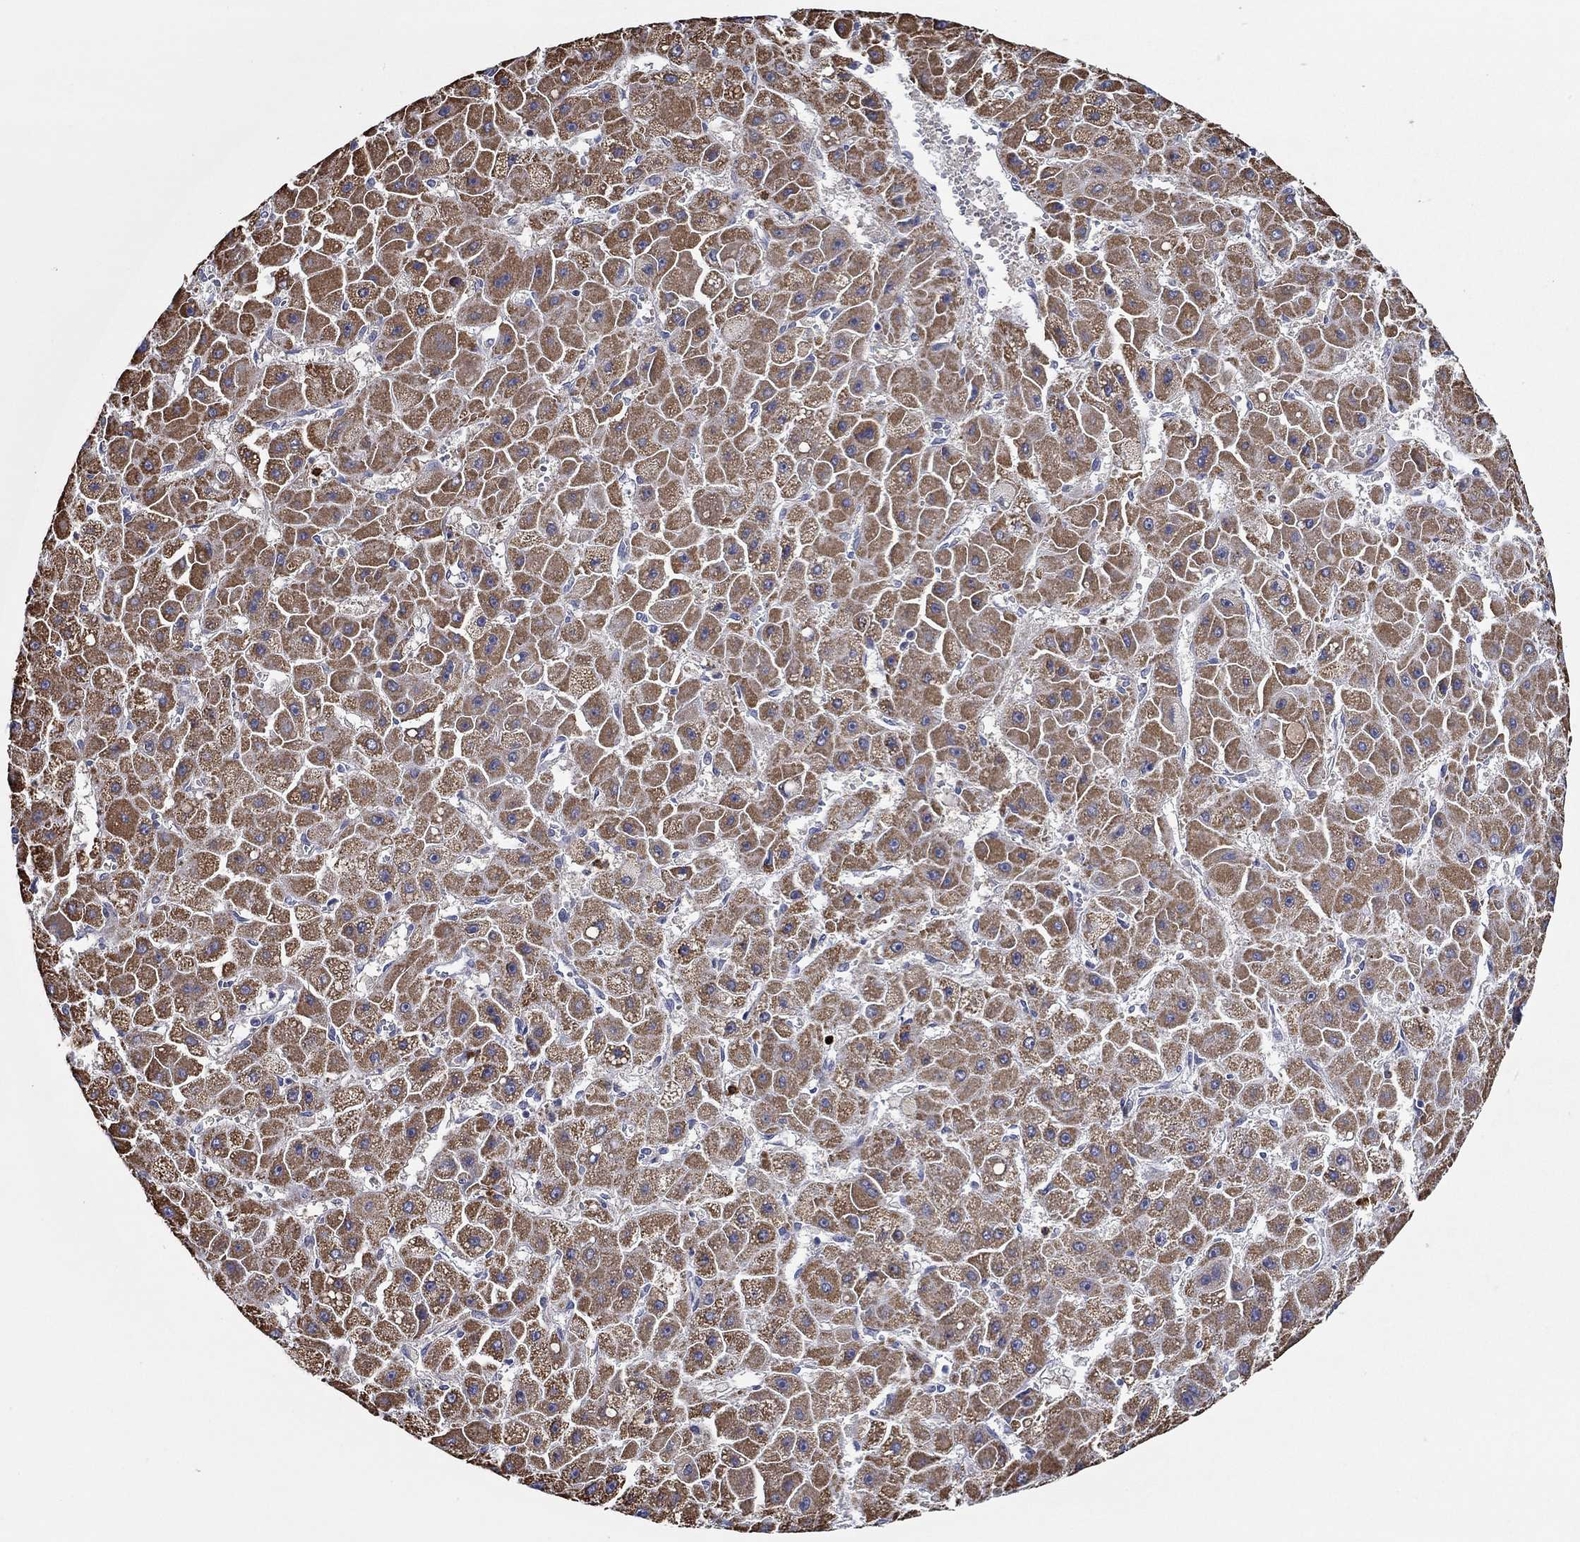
{"staining": {"intensity": "strong", "quantity": "25%-75%", "location": "cytoplasmic/membranous"}, "tissue": "liver cancer", "cell_type": "Tumor cells", "image_type": "cancer", "snomed": [{"axis": "morphology", "description": "Carcinoma, Hepatocellular, NOS"}, {"axis": "topography", "description": "Liver"}], "caption": "IHC of liver hepatocellular carcinoma demonstrates high levels of strong cytoplasmic/membranous expression in about 25%-75% of tumor cells.", "gene": "CHIT1", "patient": {"sex": "female", "age": 25}}